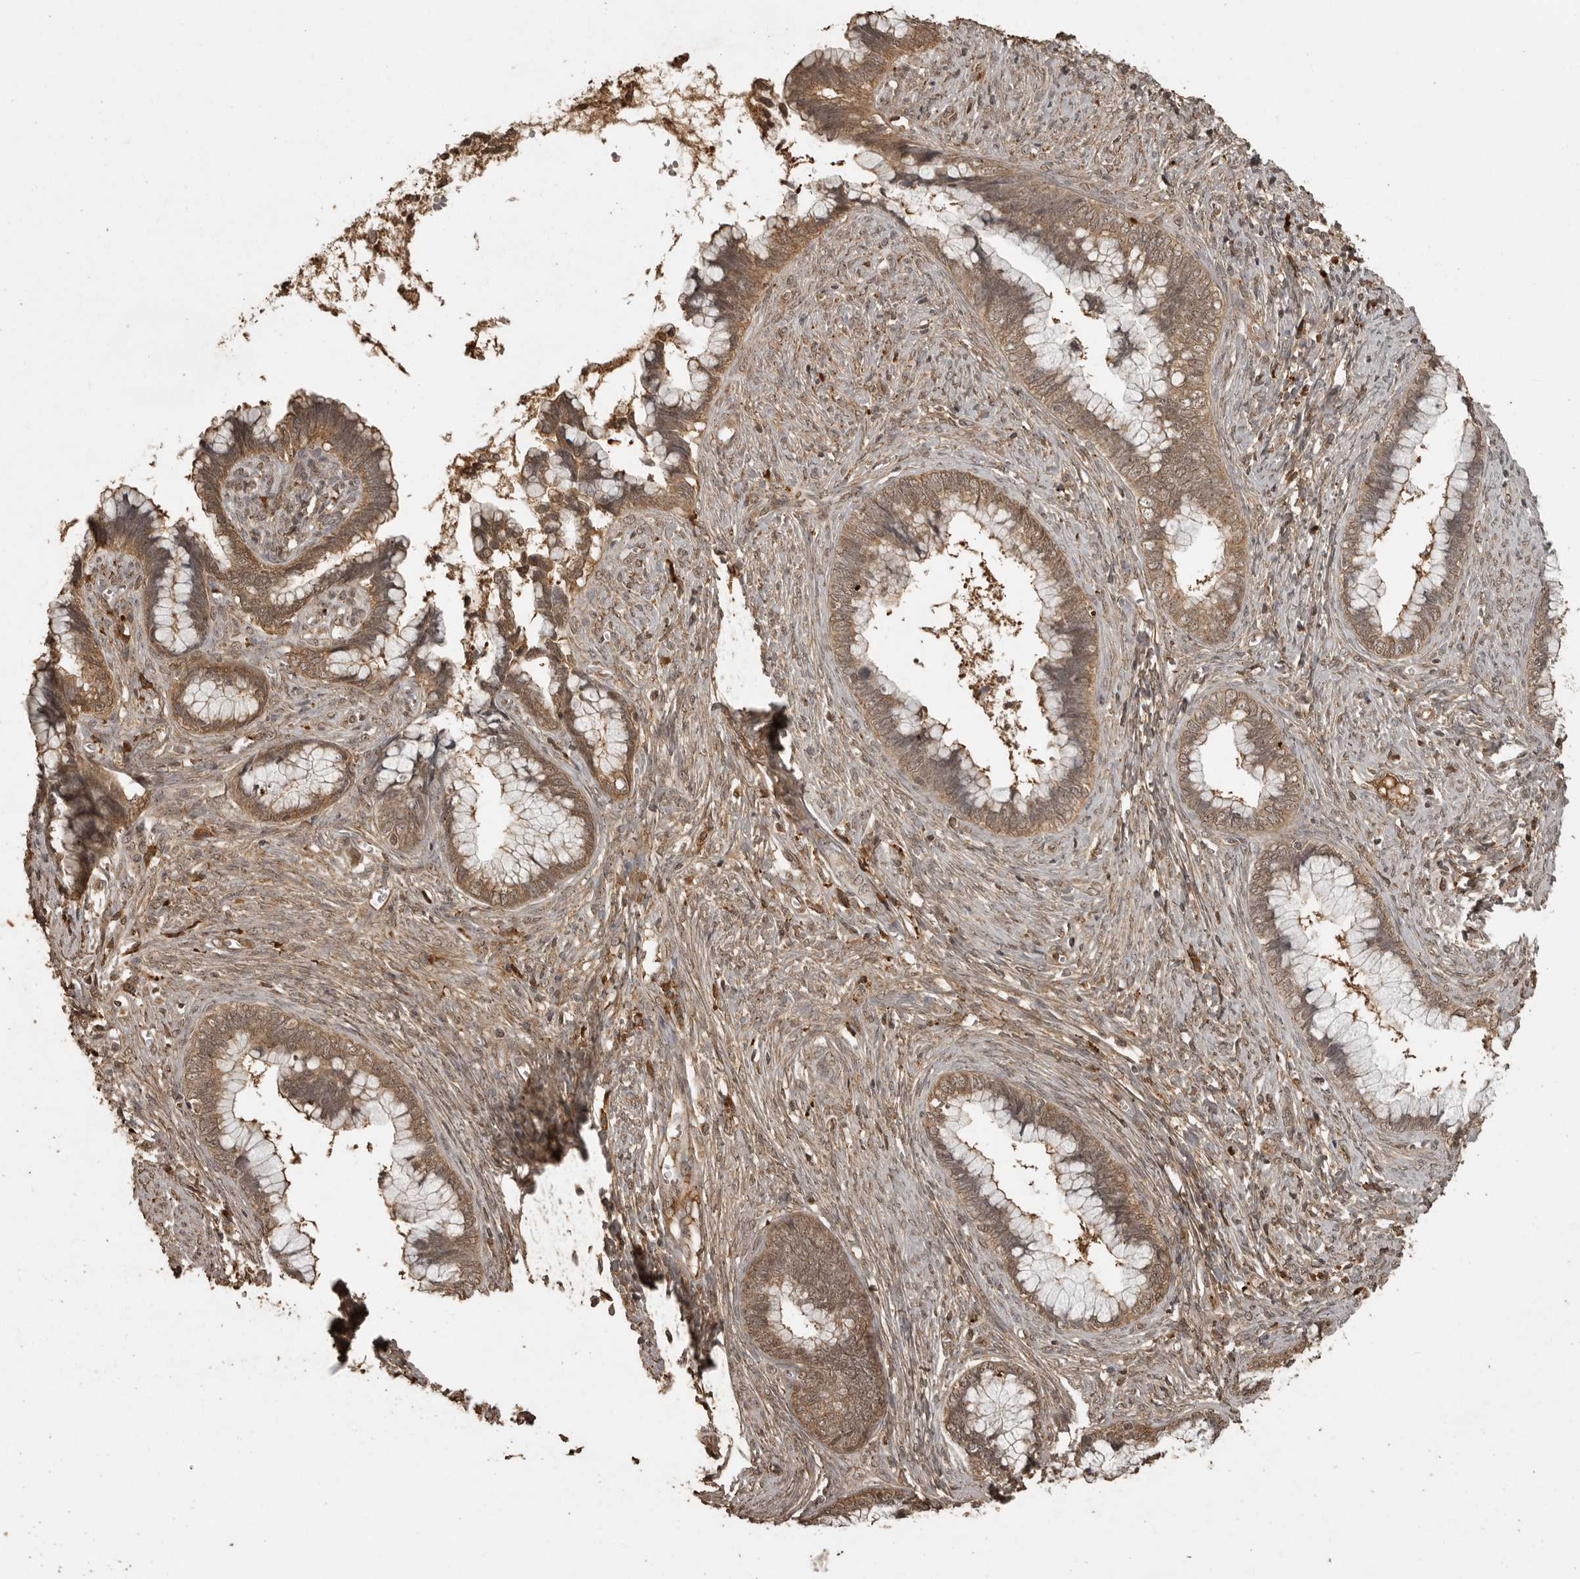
{"staining": {"intensity": "moderate", "quantity": ">75%", "location": "cytoplasmic/membranous,nuclear"}, "tissue": "cervical cancer", "cell_type": "Tumor cells", "image_type": "cancer", "snomed": [{"axis": "morphology", "description": "Adenocarcinoma, NOS"}, {"axis": "topography", "description": "Cervix"}], "caption": "Human cervical adenocarcinoma stained with a brown dye reveals moderate cytoplasmic/membranous and nuclear positive expression in about >75% of tumor cells.", "gene": "CTF1", "patient": {"sex": "female", "age": 44}}